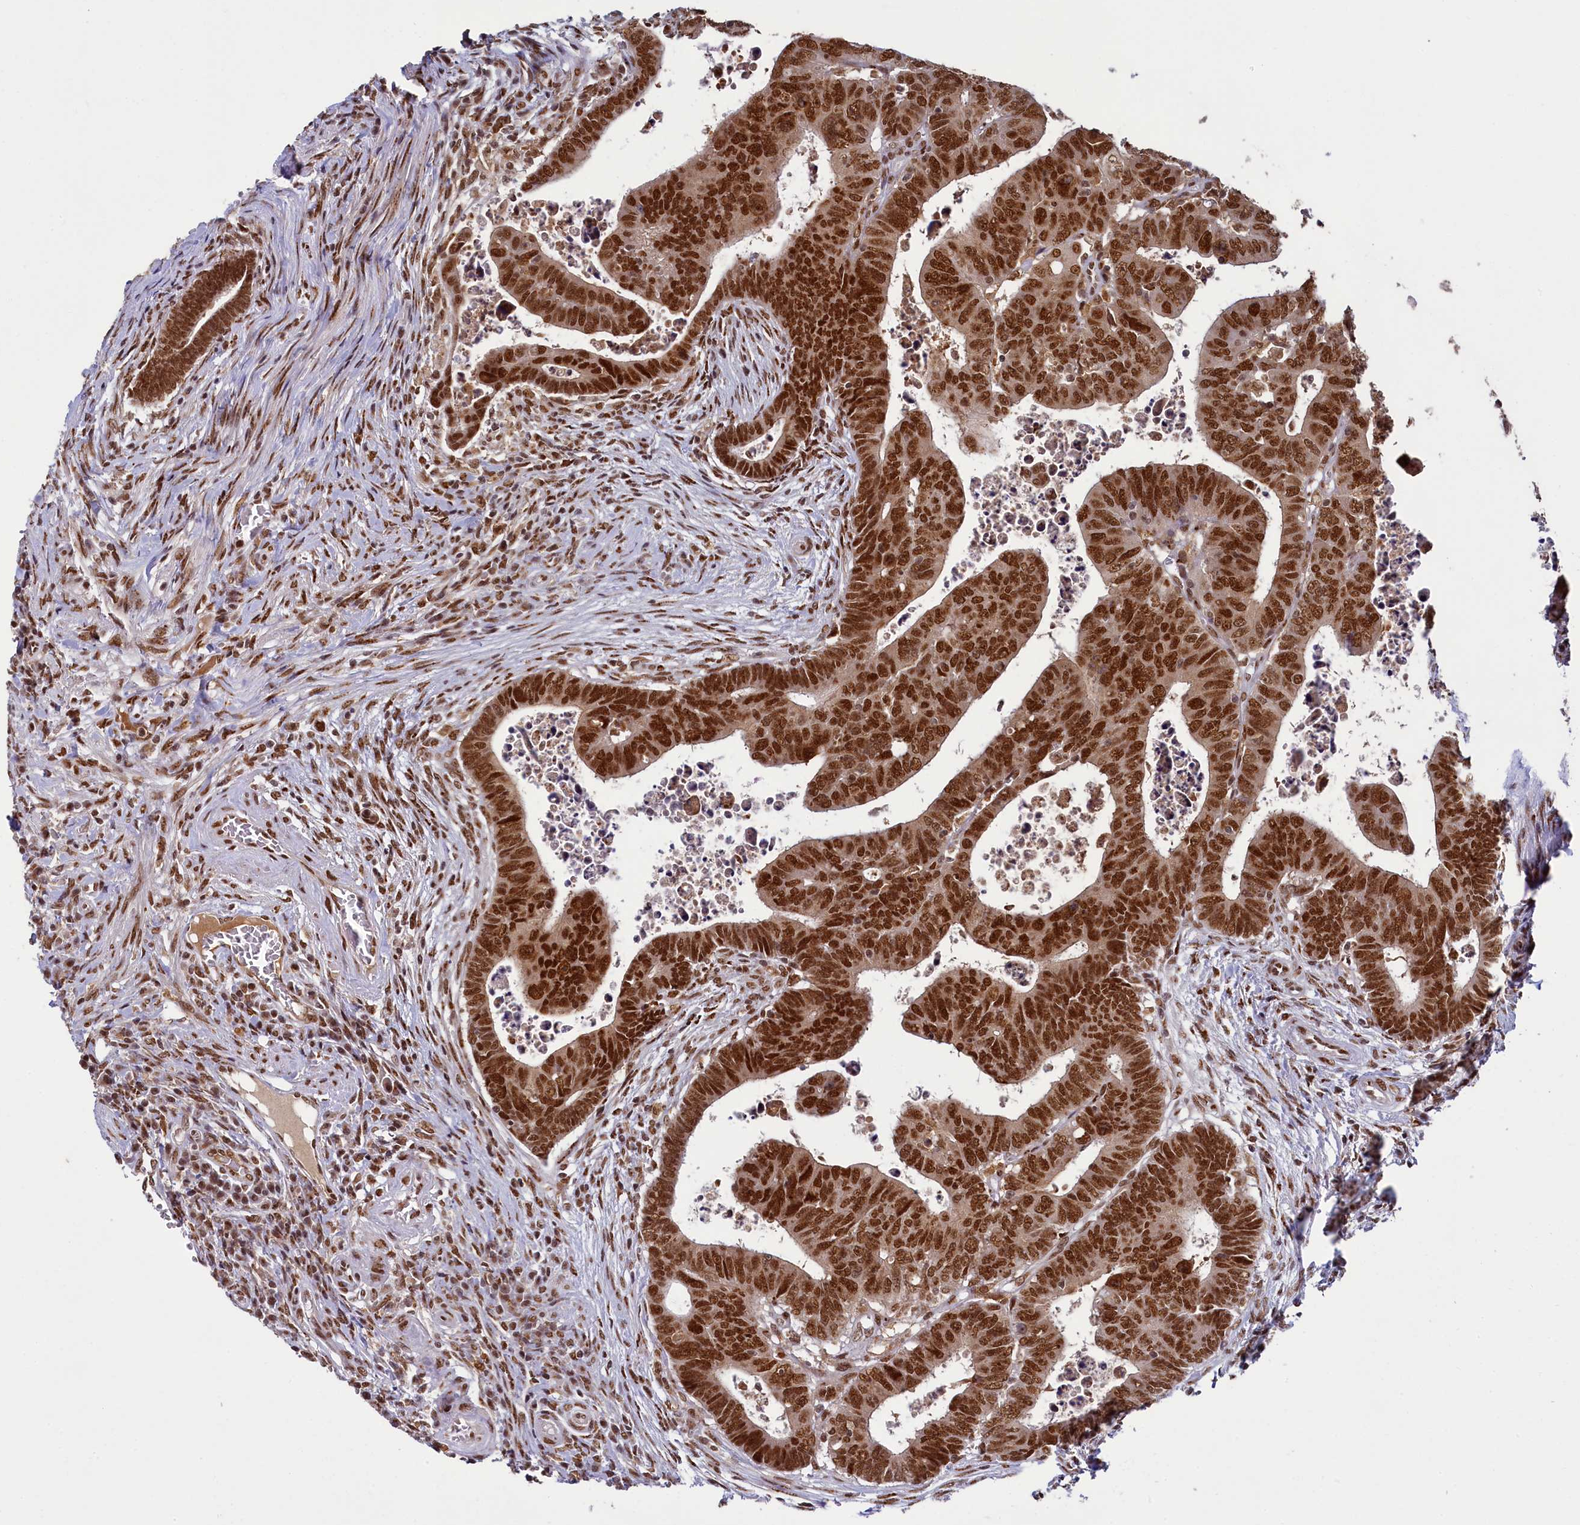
{"staining": {"intensity": "strong", "quantity": ">75%", "location": "nuclear"}, "tissue": "colorectal cancer", "cell_type": "Tumor cells", "image_type": "cancer", "snomed": [{"axis": "morphology", "description": "Normal tissue, NOS"}, {"axis": "morphology", "description": "Adenocarcinoma, NOS"}, {"axis": "topography", "description": "Rectum"}], "caption": "Colorectal cancer (adenocarcinoma) was stained to show a protein in brown. There is high levels of strong nuclear staining in approximately >75% of tumor cells.", "gene": "PPHLN1", "patient": {"sex": "female", "age": 65}}